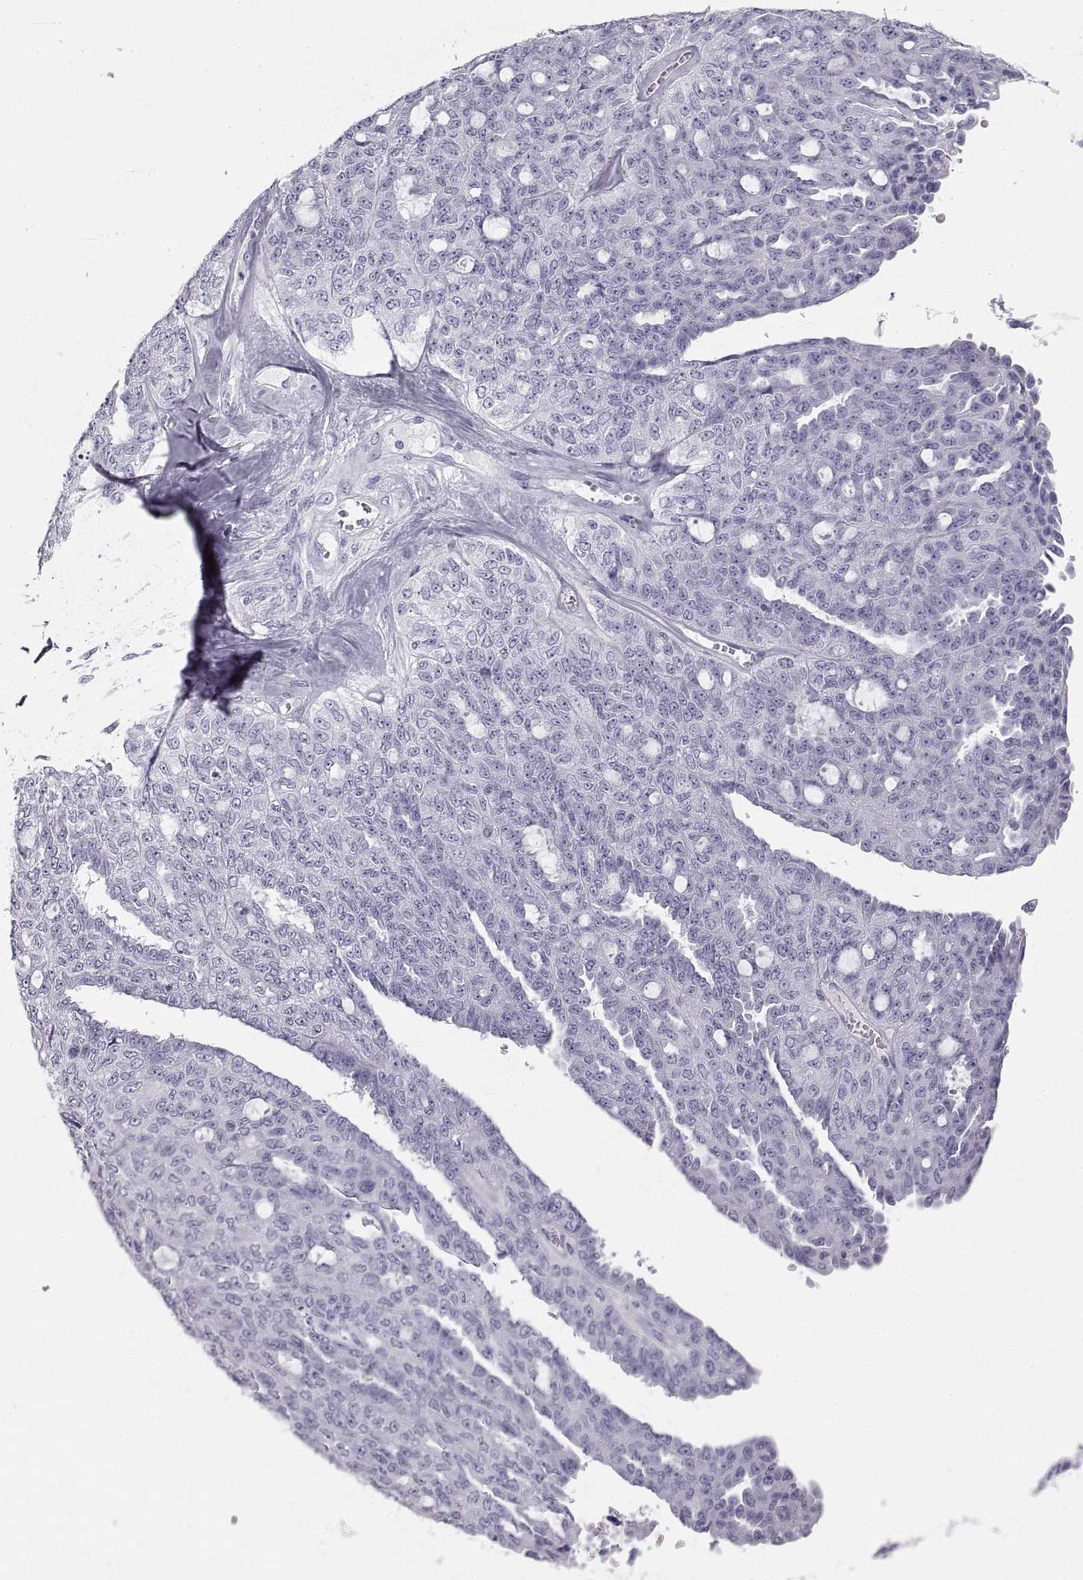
{"staining": {"intensity": "negative", "quantity": "none", "location": "none"}, "tissue": "ovarian cancer", "cell_type": "Tumor cells", "image_type": "cancer", "snomed": [{"axis": "morphology", "description": "Cystadenocarcinoma, serous, NOS"}, {"axis": "topography", "description": "Ovary"}], "caption": "Ovarian cancer (serous cystadenocarcinoma) was stained to show a protein in brown. There is no significant expression in tumor cells.", "gene": "RLBP1", "patient": {"sex": "female", "age": 71}}